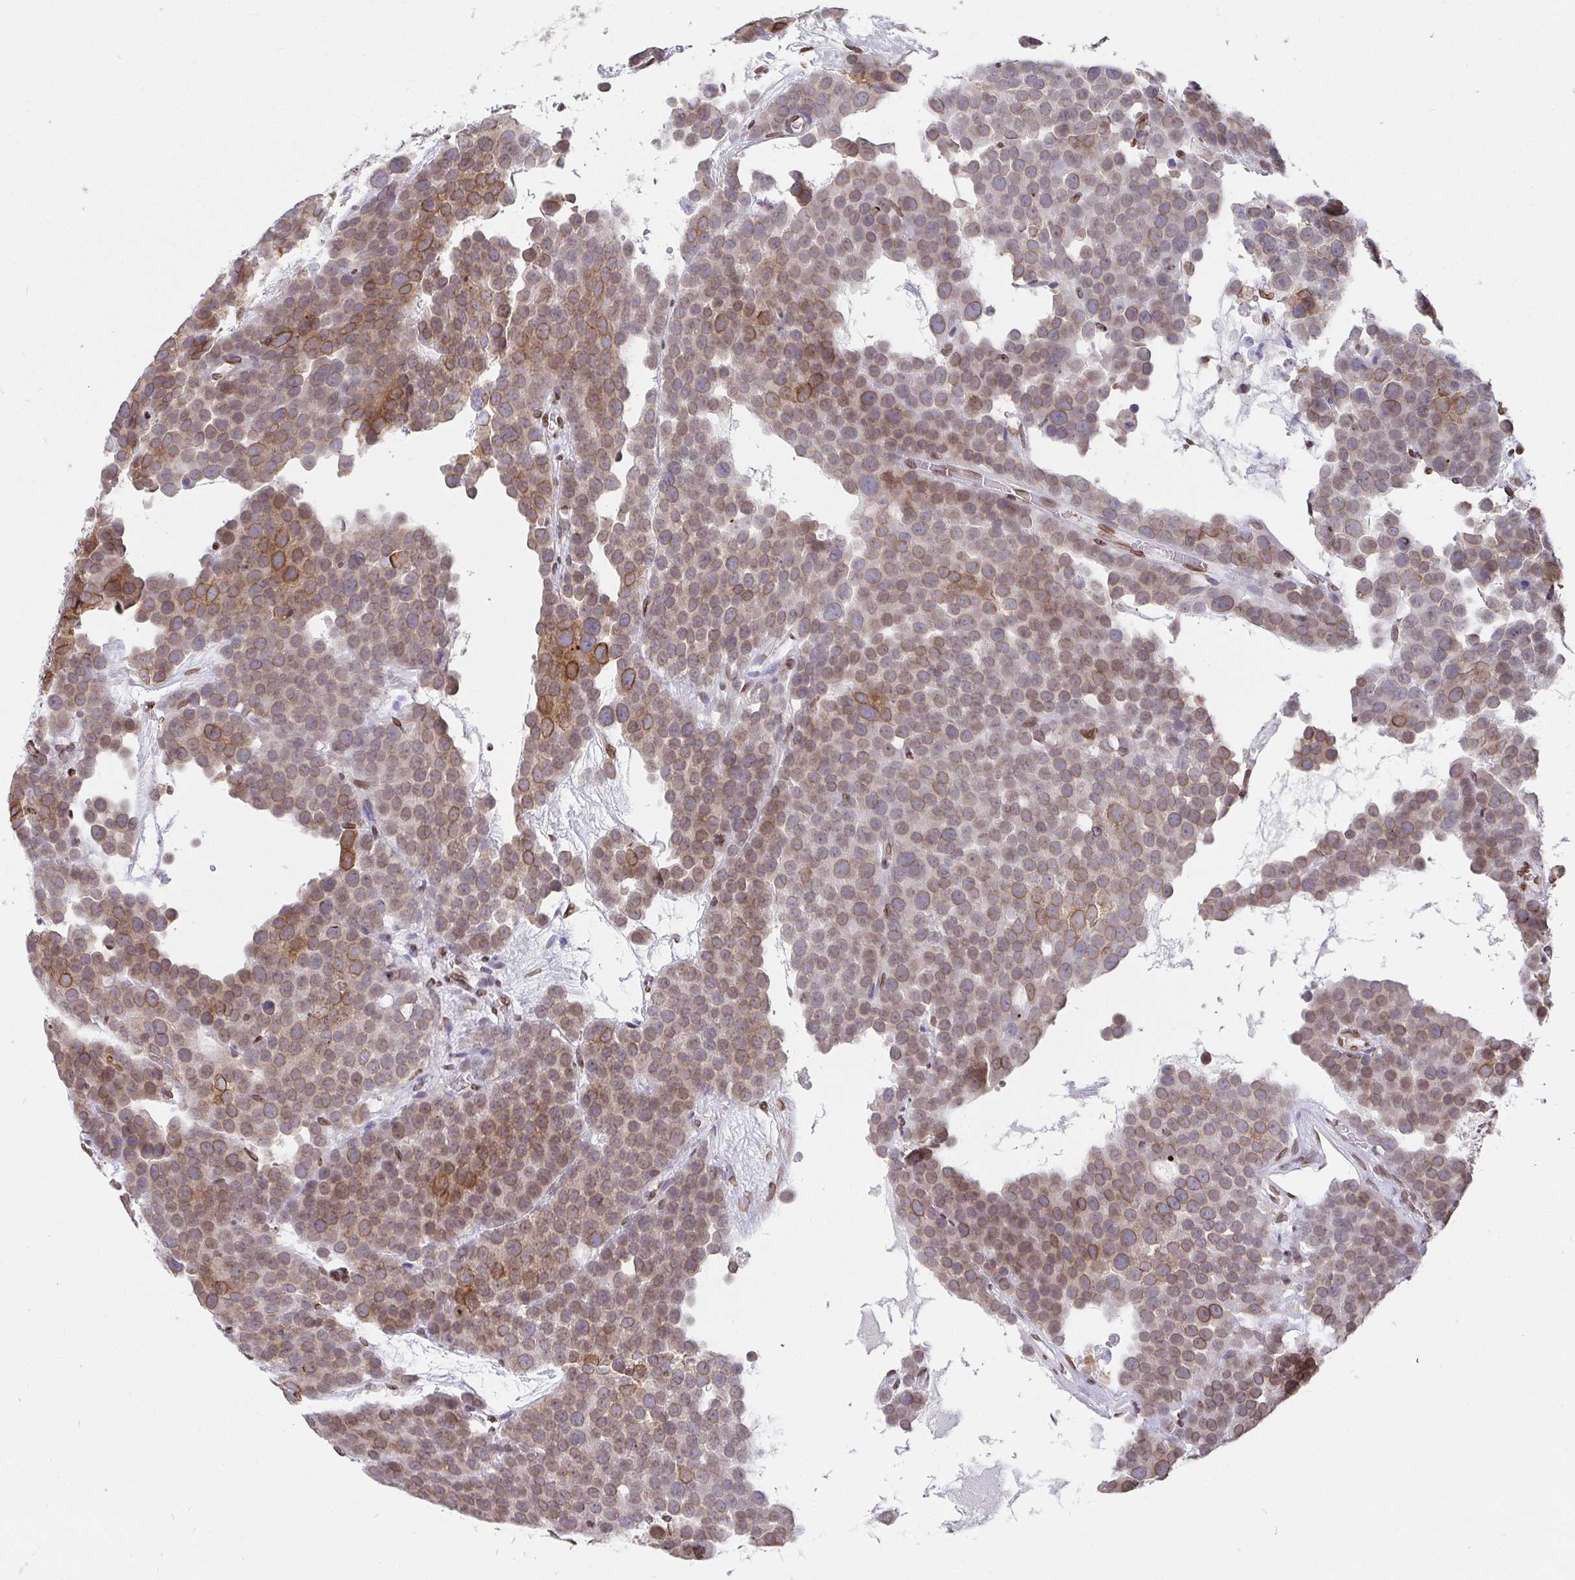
{"staining": {"intensity": "weak", "quantity": ">75%", "location": "cytoplasmic/membranous,nuclear"}, "tissue": "testis cancer", "cell_type": "Tumor cells", "image_type": "cancer", "snomed": [{"axis": "morphology", "description": "Seminoma, NOS"}, {"axis": "topography", "description": "Testis"}], "caption": "High-magnification brightfield microscopy of testis cancer stained with DAB (brown) and counterstained with hematoxylin (blue). tumor cells exhibit weak cytoplasmic/membranous and nuclear expression is present in about>75% of cells.", "gene": "EMD", "patient": {"sex": "male", "age": 71}}